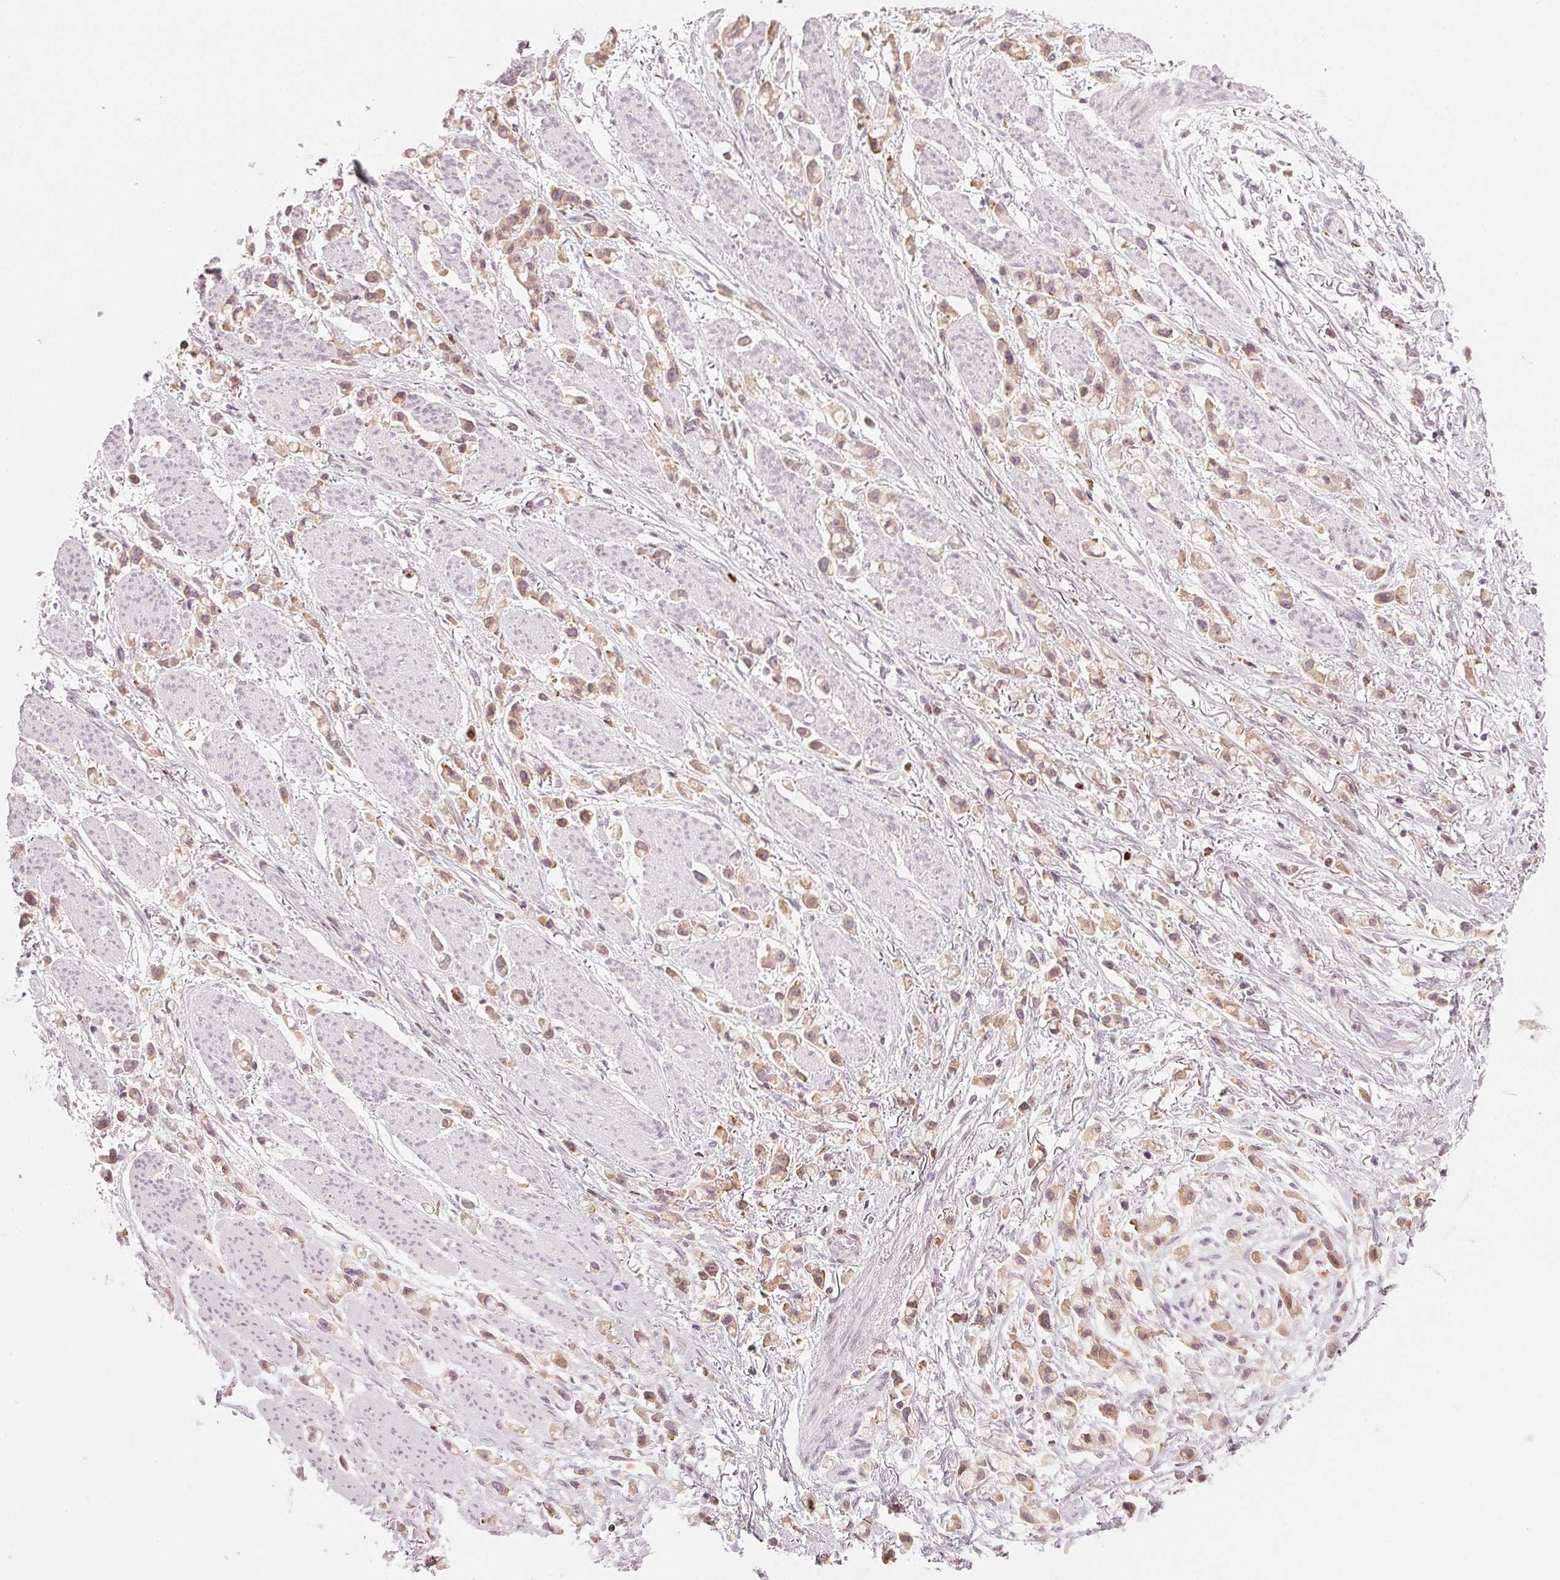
{"staining": {"intensity": "weak", "quantity": ">75%", "location": "cytoplasmic/membranous"}, "tissue": "stomach cancer", "cell_type": "Tumor cells", "image_type": "cancer", "snomed": [{"axis": "morphology", "description": "Adenocarcinoma, NOS"}, {"axis": "topography", "description": "Stomach"}], "caption": "IHC micrograph of adenocarcinoma (stomach) stained for a protein (brown), which displays low levels of weak cytoplasmic/membranous staining in approximately >75% of tumor cells.", "gene": "SFRP4", "patient": {"sex": "female", "age": 81}}